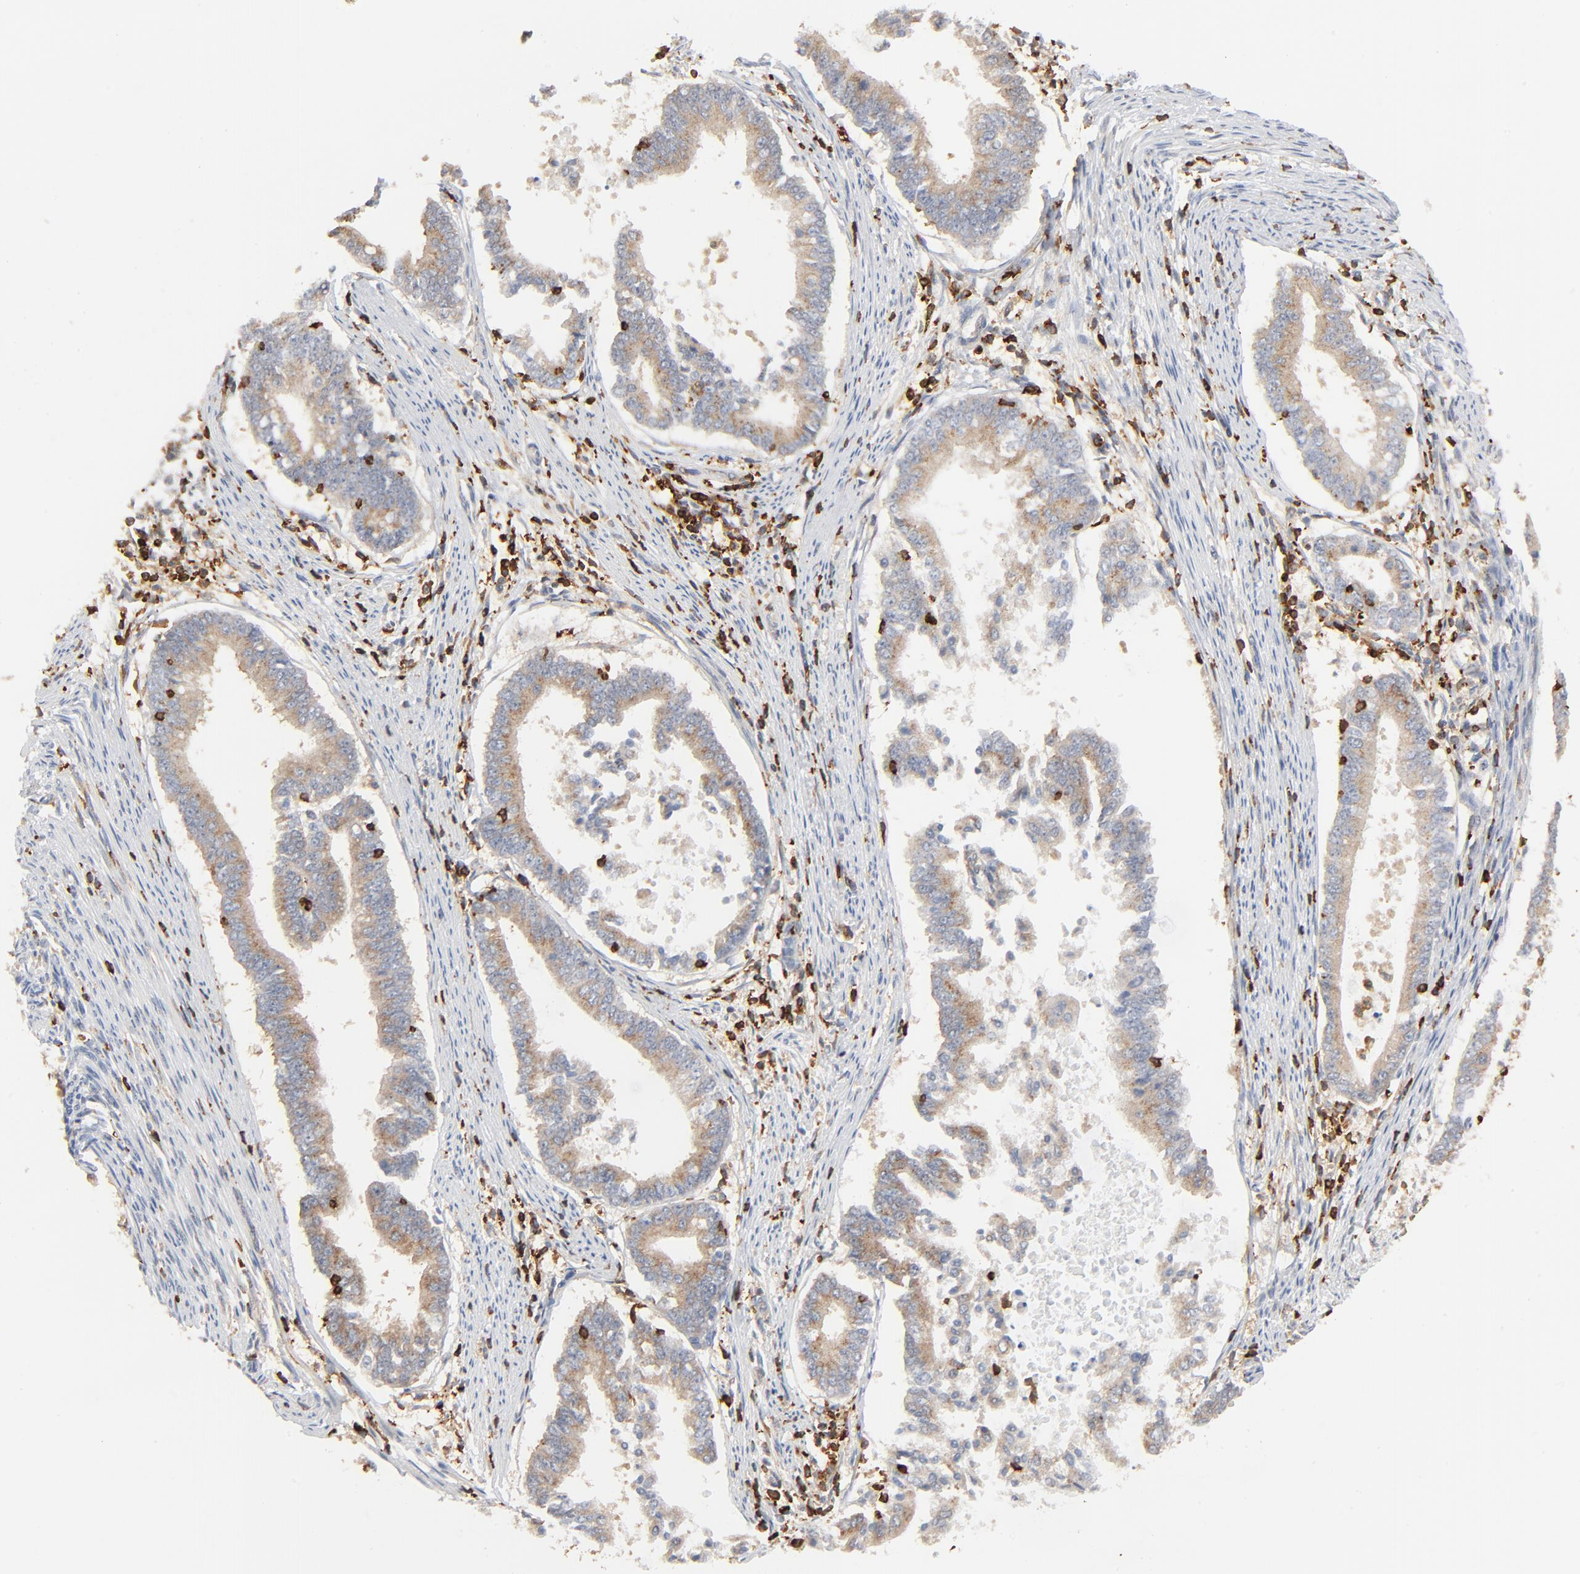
{"staining": {"intensity": "weak", "quantity": ">75%", "location": "cytoplasmic/membranous"}, "tissue": "endometrial cancer", "cell_type": "Tumor cells", "image_type": "cancer", "snomed": [{"axis": "morphology", "description": "Adenocarcinoma, NOS"}, {"axis": "topography", "description": "Endometrium"}], "caption": "A high-resolution photomicrograph shows immunohistochemistry staining of endometrial adenocarcinoma, which exhibits weak cytoplasmic/membranous staining in approximately >75% of tumor cells.", "gene": "SH3KBP1", "patient": {"sex": "female", "age": 63}}